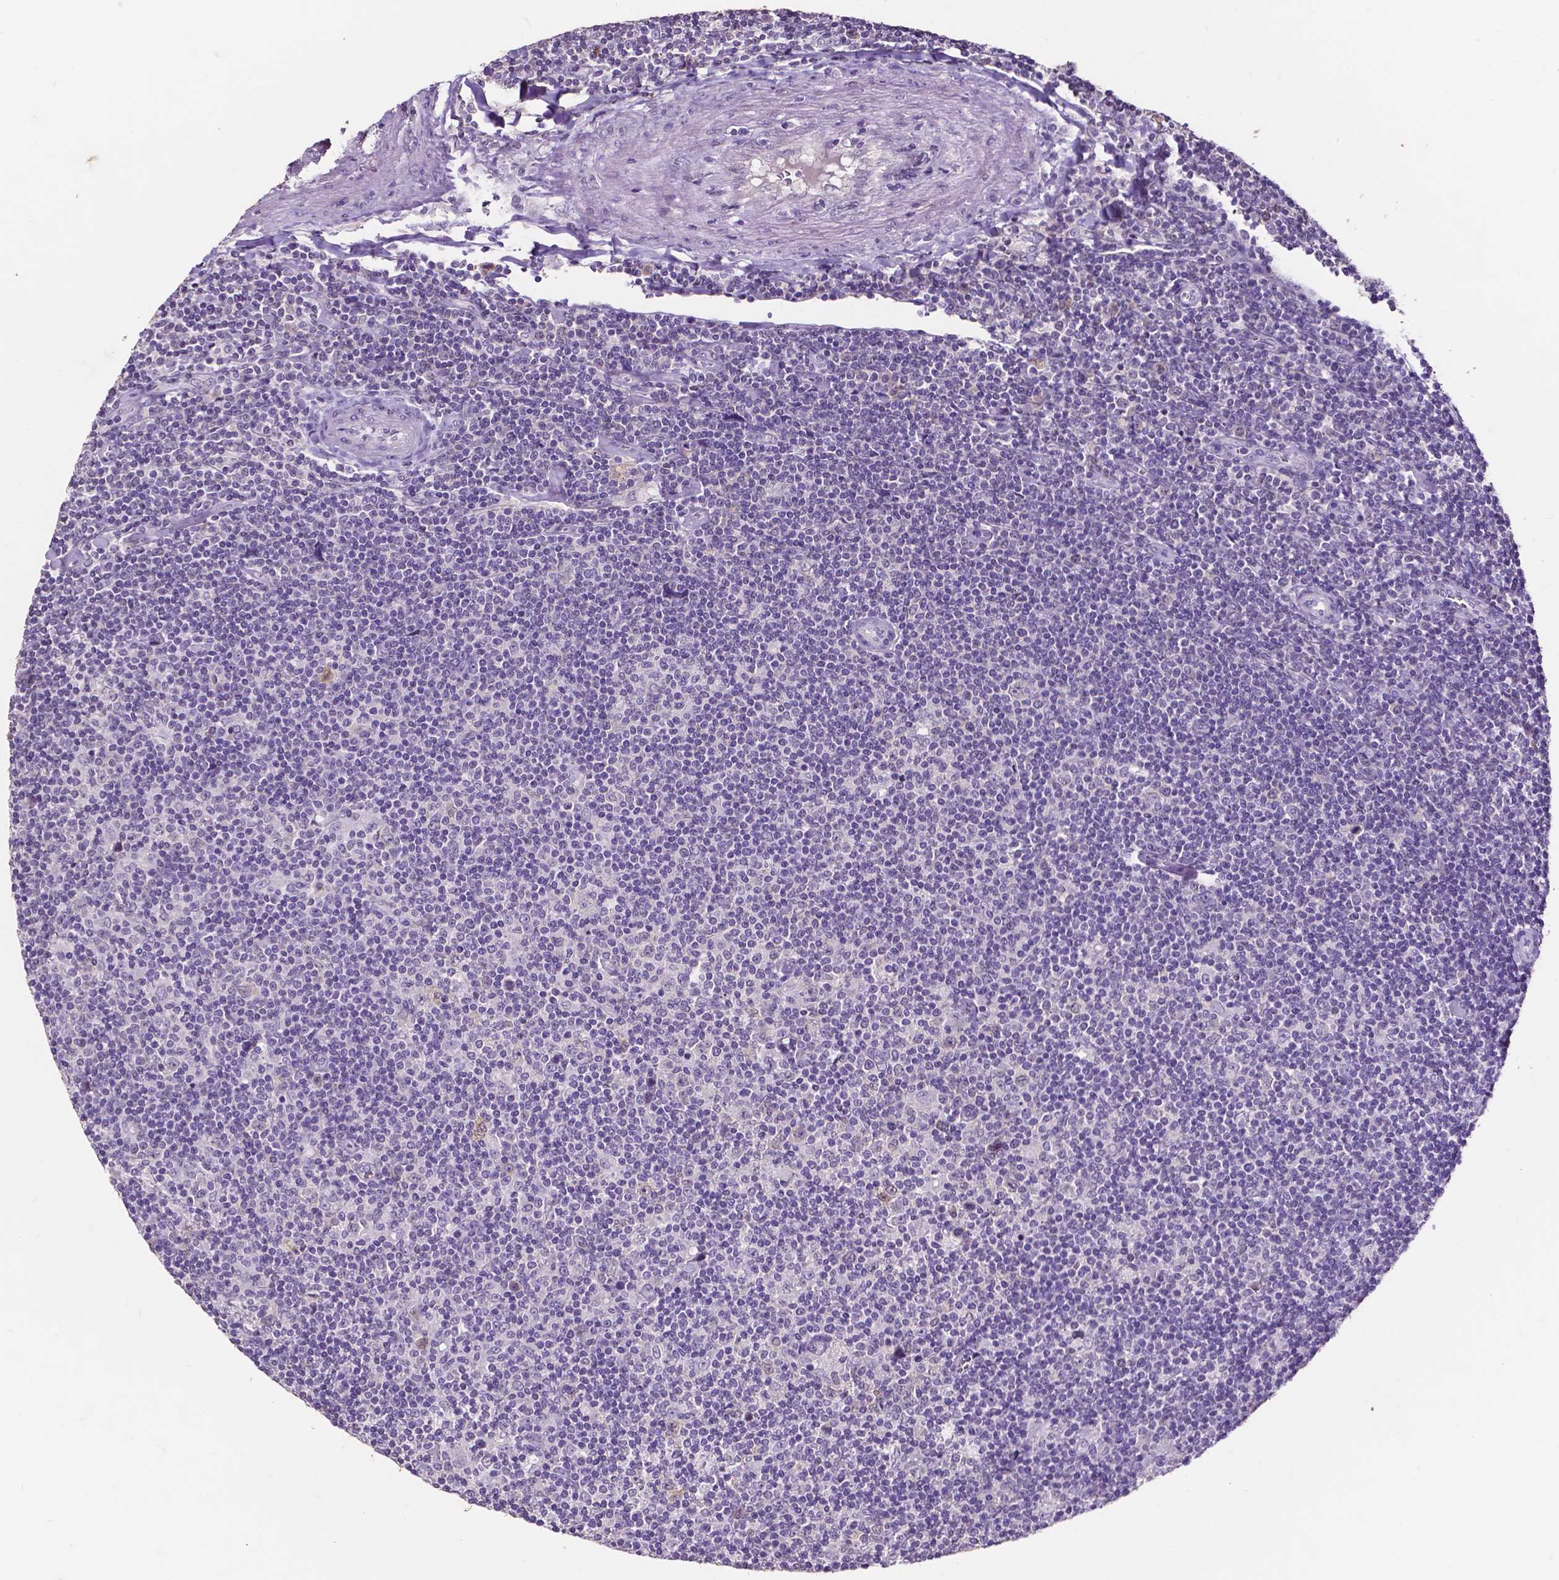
{"staining": {"intensity": "negative", "quantity": "none", "location": "none"}, "tissue": "lymphoma", "cell_type": "Tumor cells", "image_type": "cancer", "snomed": [{"axis": "morphology", "description": "Hodgkin's disease, NOS"}, {"axis": "topography", "description": "Lymph node"}], "caption": "A histopathology image of Hodgkin's disease stained for a protein displays no brown staining in tumor cells. Brightfield microscopy of immunohistochemistry stained with DAB (brown) and hematoxylin (blue), captured at high magnification.", "gene": "PSAT1", "patient": {"sex": "male", "age": 40}}